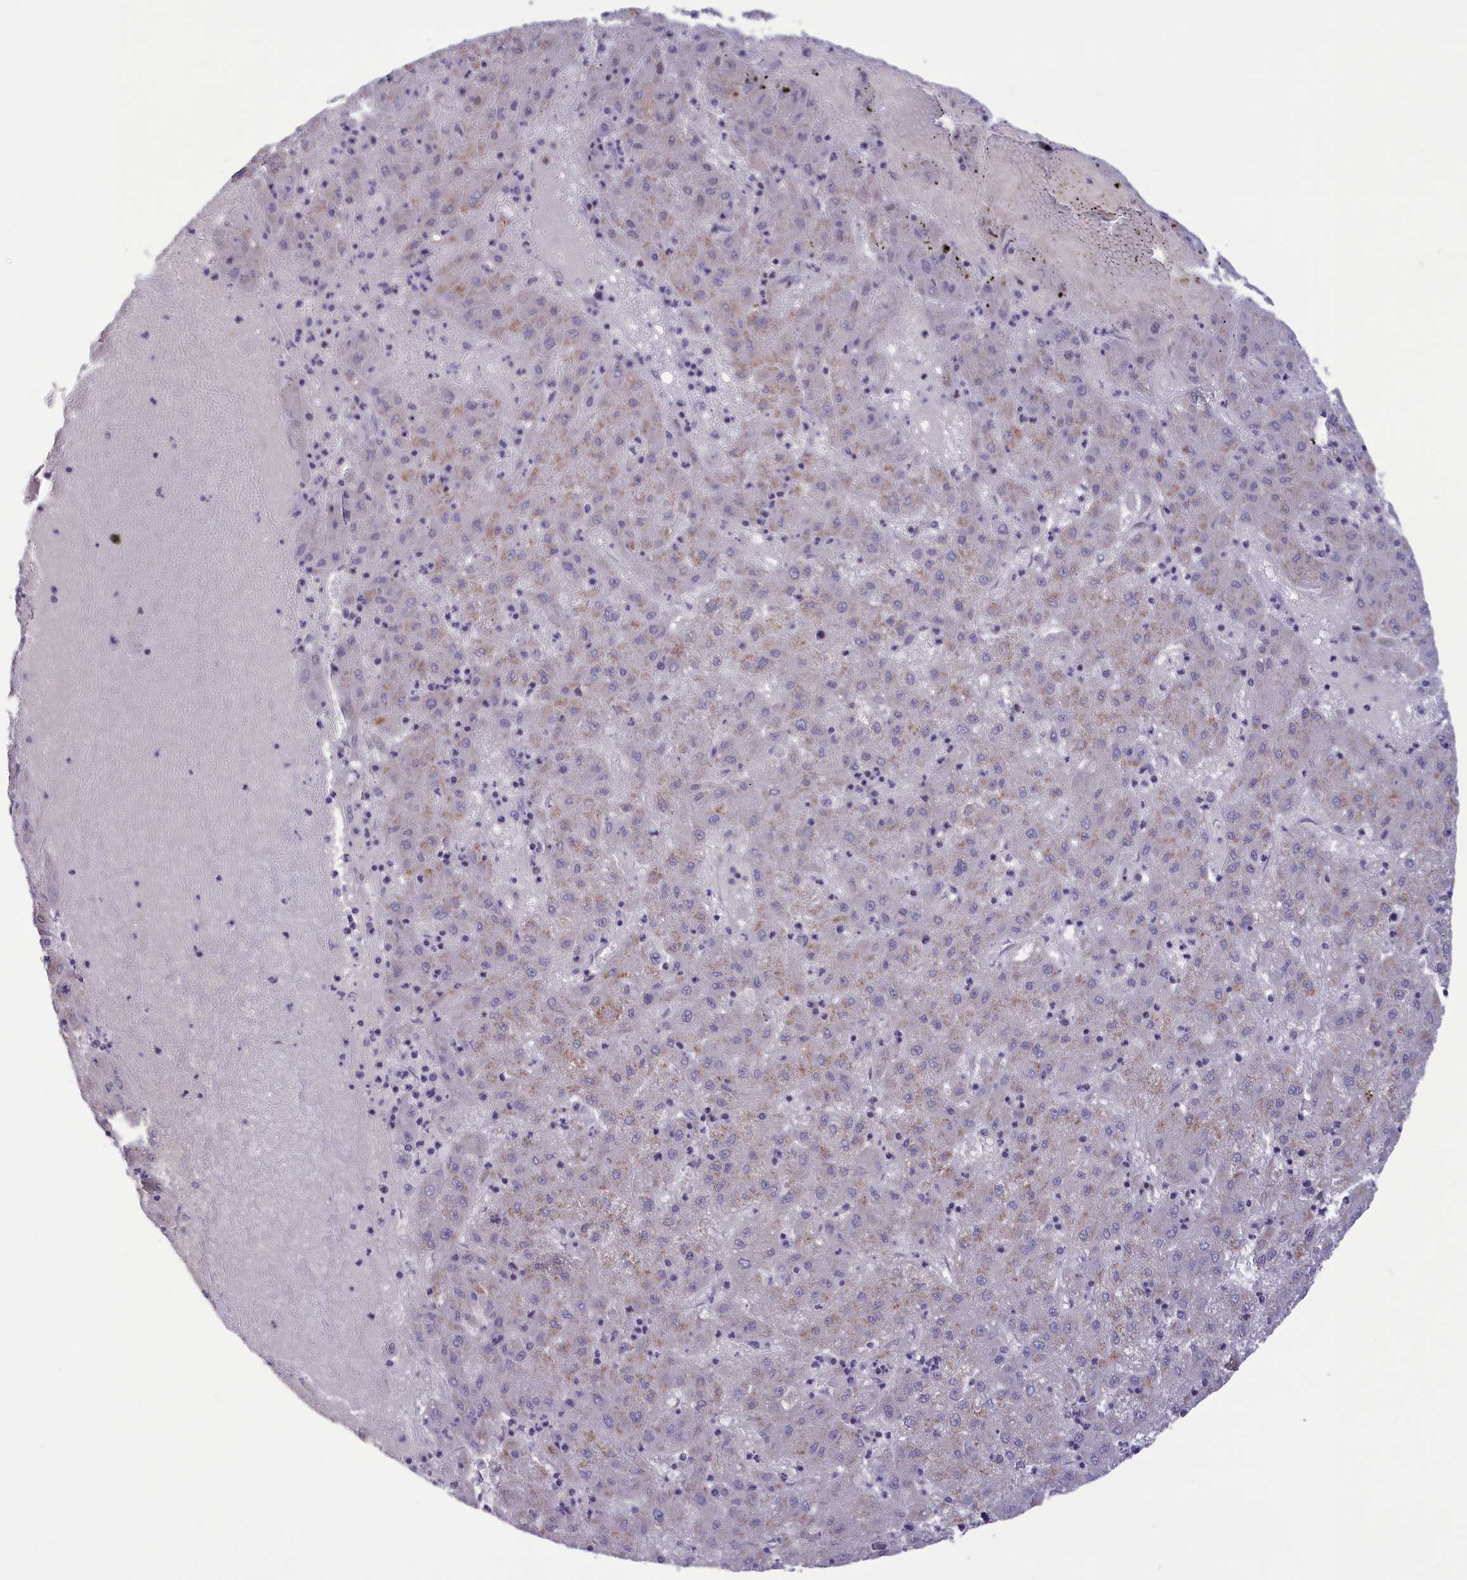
{"staining": {"intensity": "weak", "quantity": "25%-75%", "location": "cytoplasmic/membranous"}, "tissue": "liver cancer", "cell_type": "Tumor cells", "image_type": "cancer", "snomed": [{"axis": "morphology", "description": "Carcinoma, Hepatocellular, NOS"}, {"axis": "topography", "description": "Liver"}], "caption": "Immunohistochemistry (DAB) staining of human hepatocellular carcinoma (liver) shows weak cytoplasmic/membranous protein expression in approximately 25%-75% of tumor cells. Using DAB (3,3'-diaminobenzidine) (brown) and hematoxylin (blue) stains, captured at high magnification using brightfield microscopy.", "gene": "CORO2A", "patient": {"sex": "male", "age": 72}}